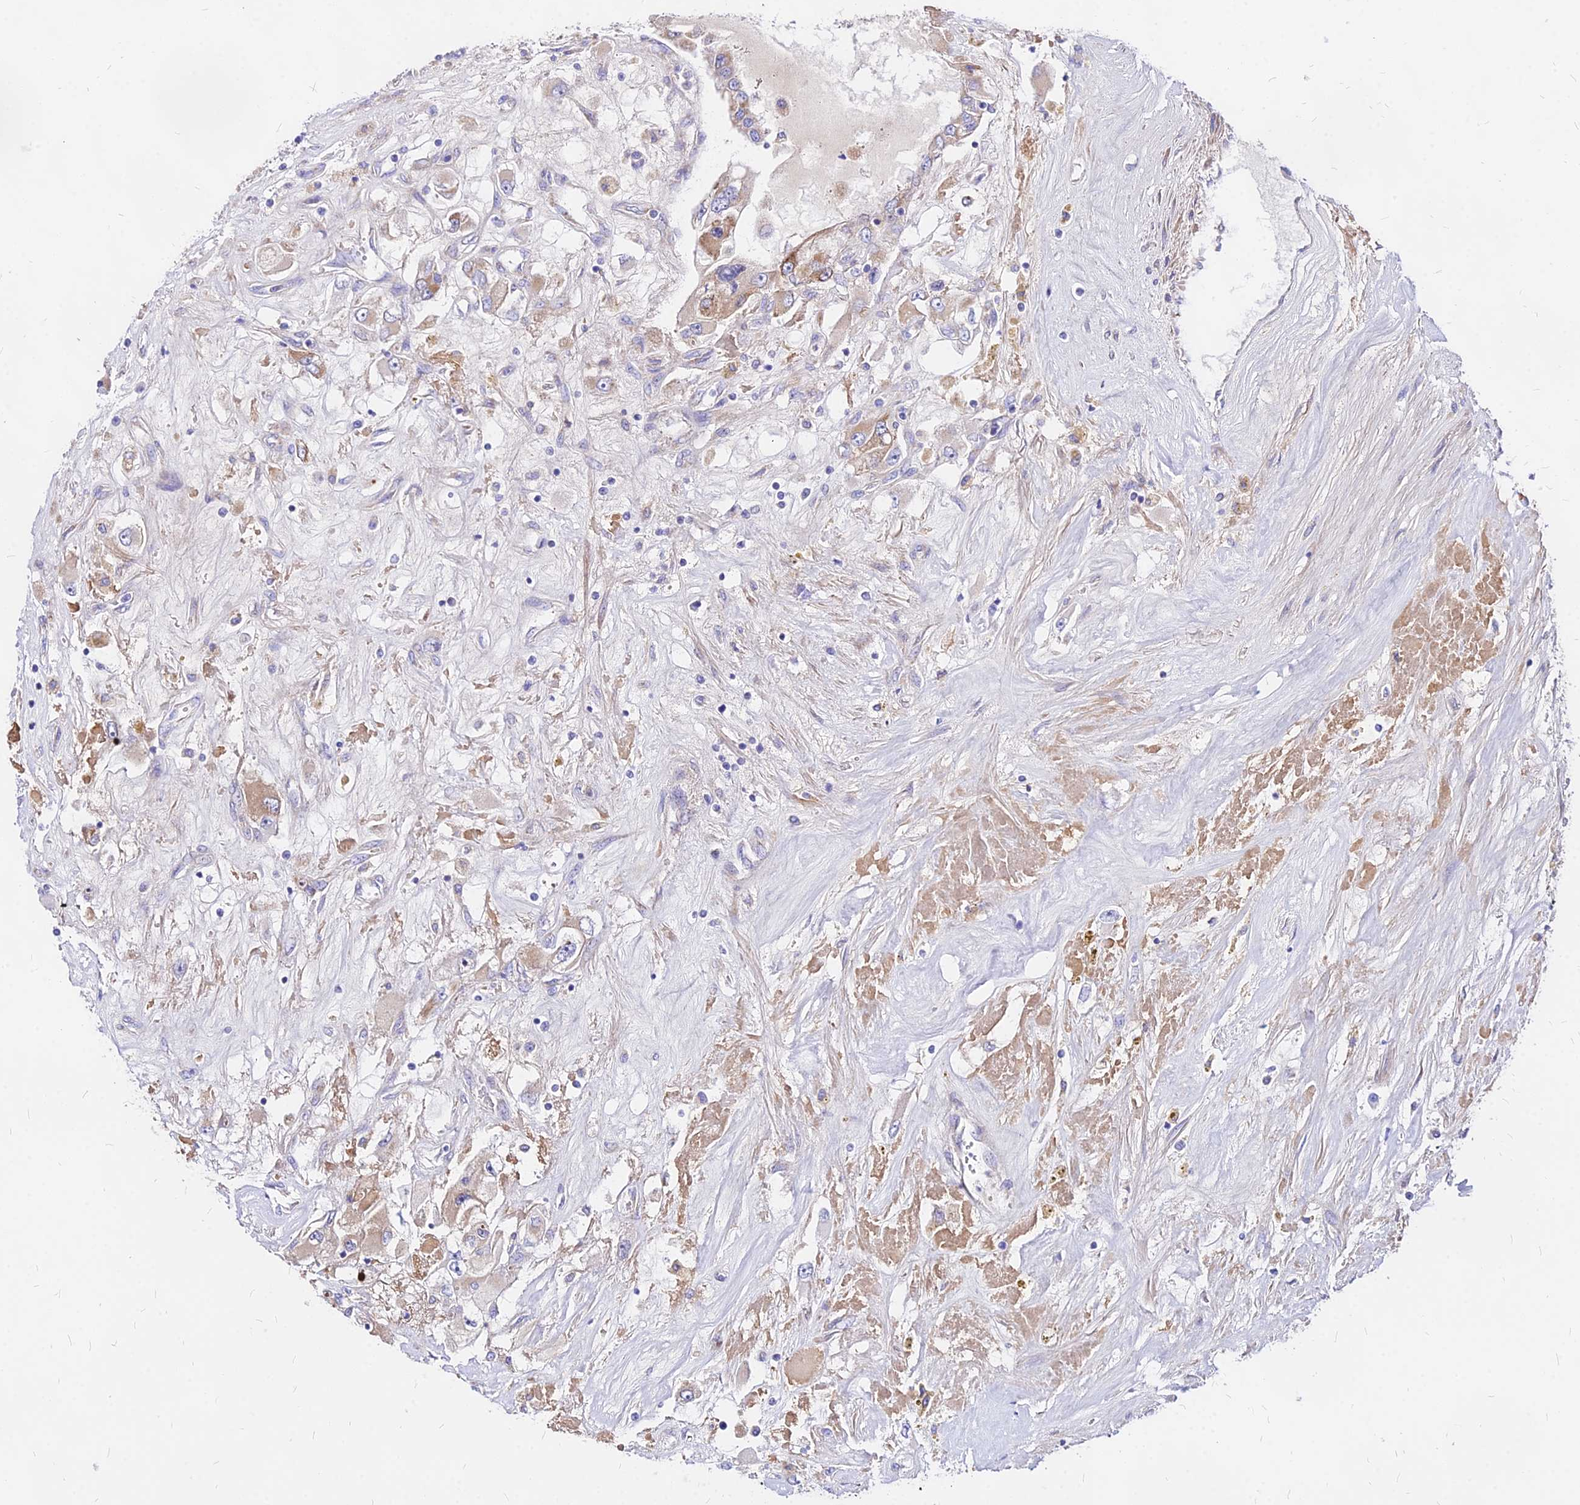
{"staining": {"intensity": "weak", "quantity": ">75%", "location": "cytoplasmic/membranous"}, "tissue": "renal cancer", "cell_type": "Tumor cells", "image_type": "cancer", "snomed": [{"axis": "morphology", "description": "Adenocarcinoma, NOS"}, {"axis": "topography", "description": "Kidney"}], "caption": "Human renal adenocarcinoma stained with a brown dye shows weak cytoplasmic/membranous positive staining in about >75% of tumor cells.", "gene": "MRPL3", "patient": {"sex": "female", "age": 52}}